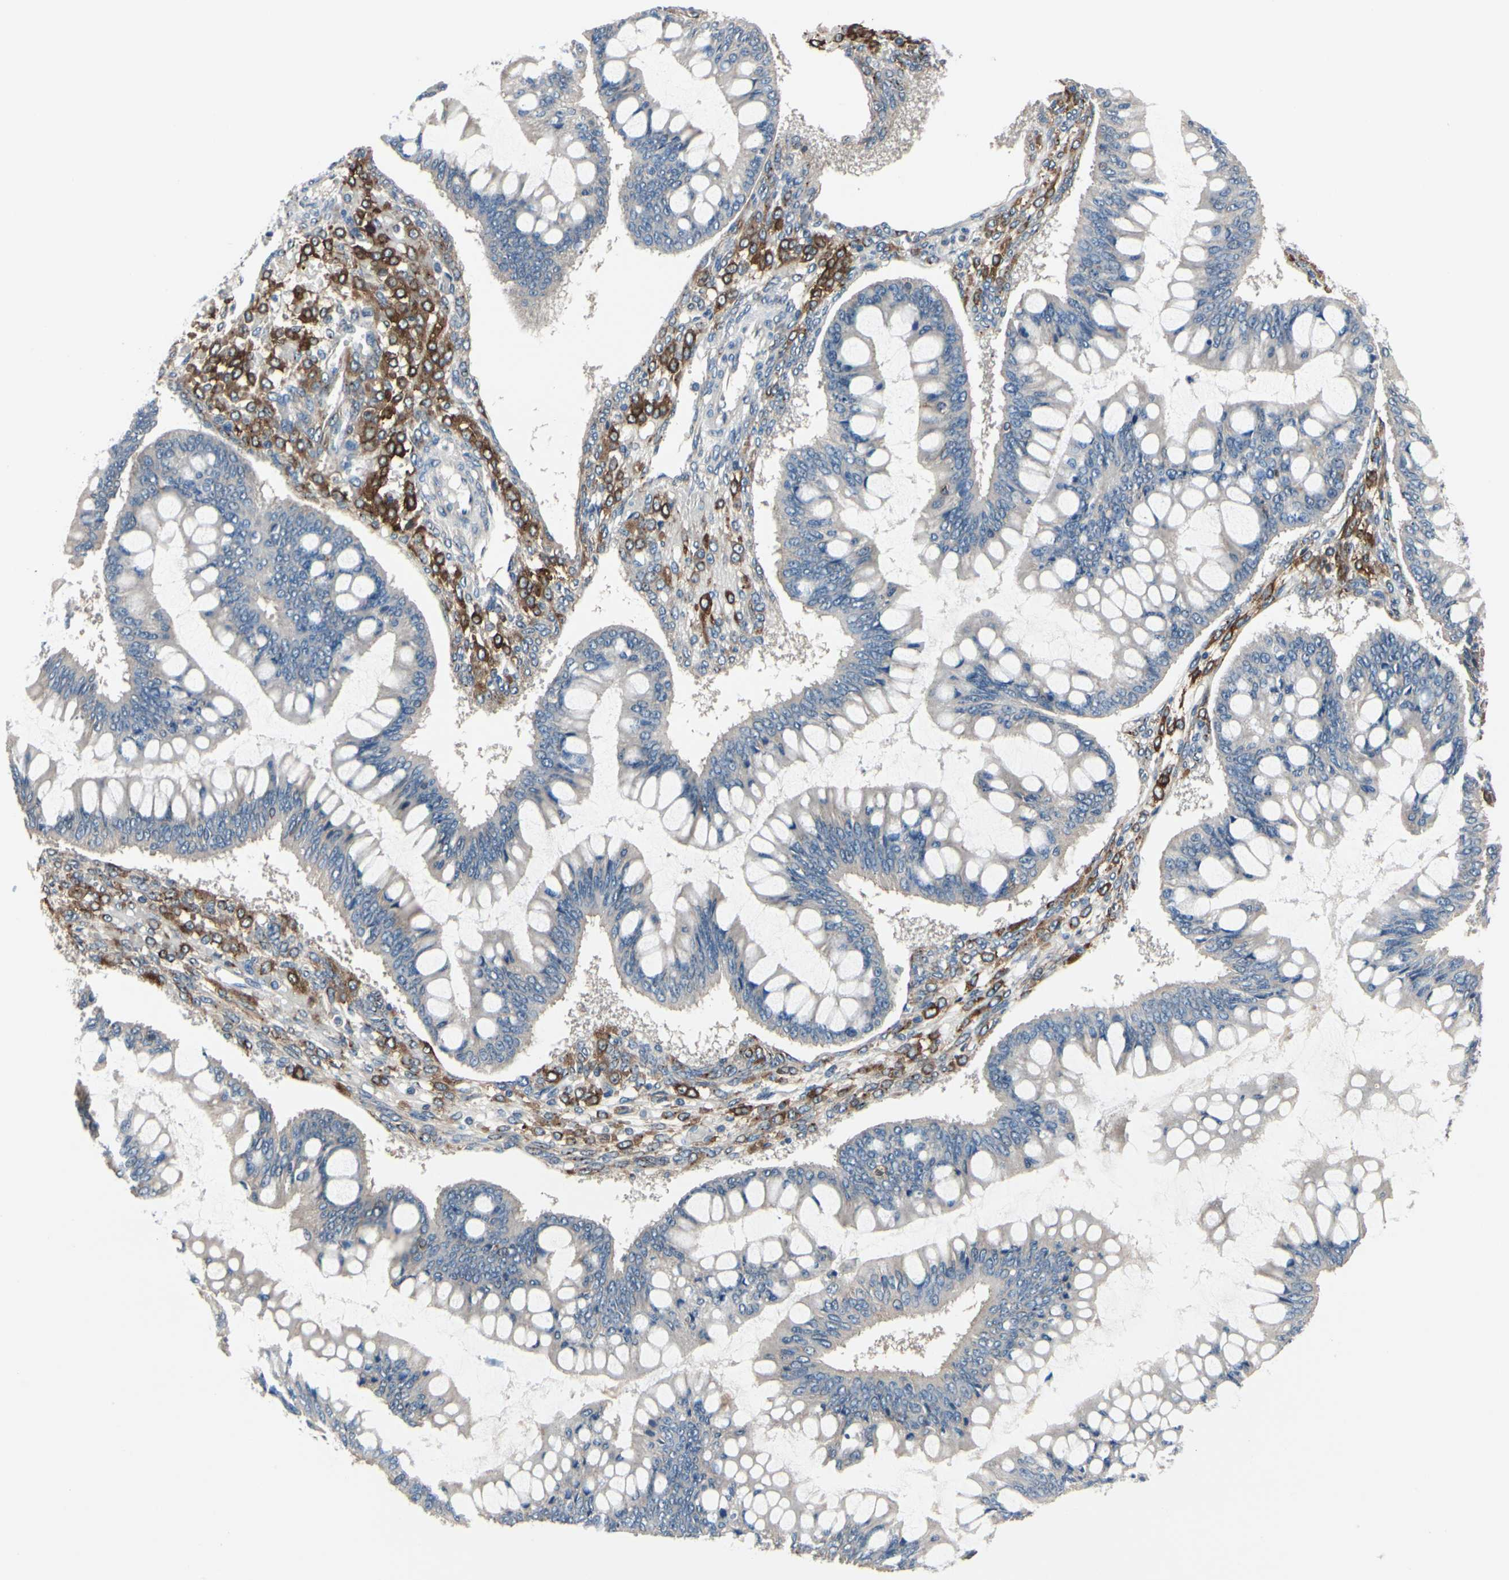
{"staining": {"intensity": "negative", "quantity": "none", "location": "none"}, "tissue": "ovarian cancer", "cell_type": "Tumor cells", "image_type": "cancer", "snomed": [{"axis": "morphology", "description": "Cystadenocarcinoma, mucinous, NOS"}, {"axis": "topography", "description": "Ovary"}], "caption": "A high-resolution photomicrograph shows immunohistochemistry (IHC) staining of ovarian cancer (mucinous cystadenocarcinoma), which displays no significant expression in tumor cells. Brightfield microscopy of immunohistochemistry stained with DAB (3,3'-diaminobenzidine) (brown) and hematoxylin (blue), captured at high magnification.", "gene": "PRKAR2B", "patient": {"sex": "female", "age": 73}}